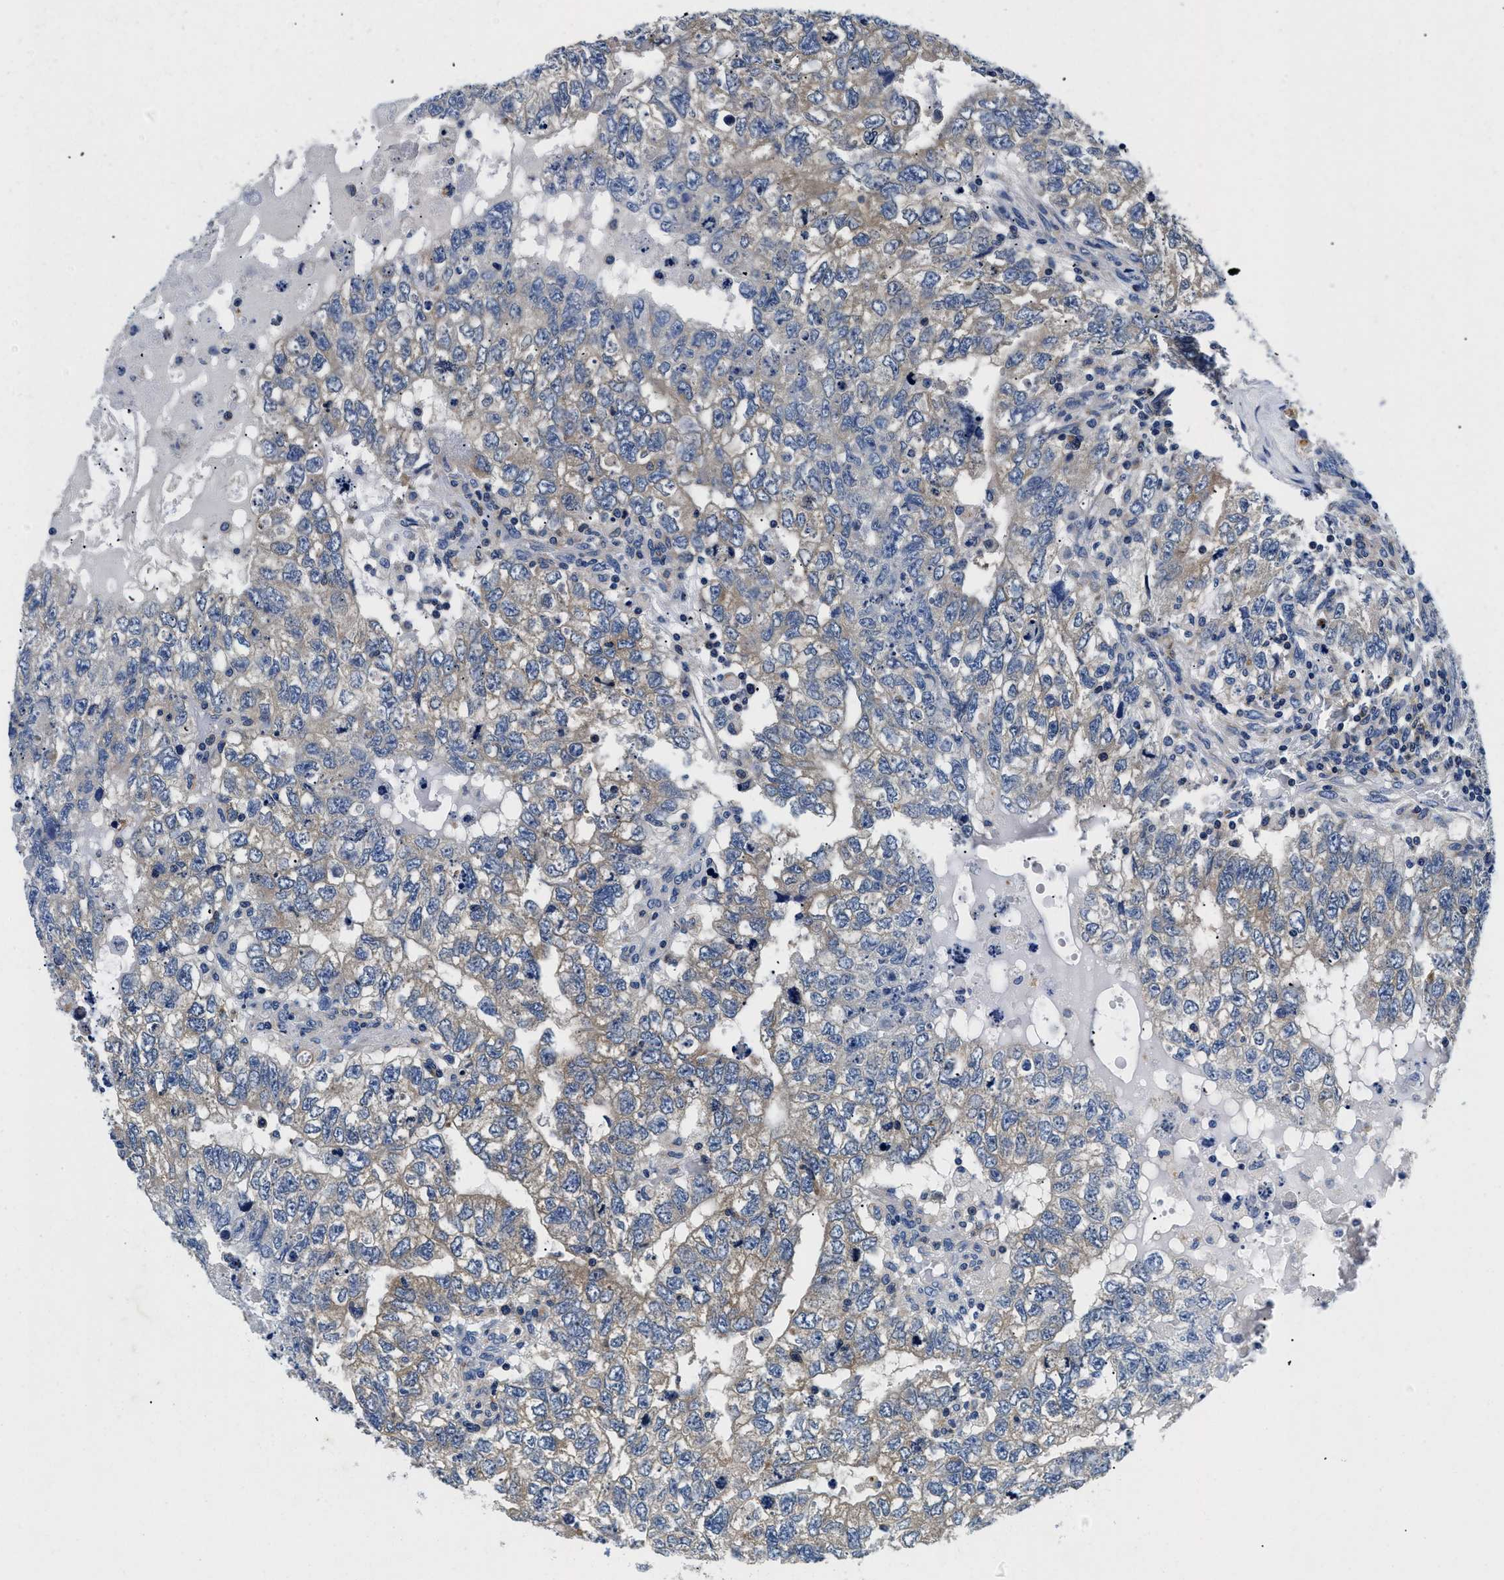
{"staining": {"intensity": "weak", "quantity": "25%-75%", "location": "cytoplasmic/membranous"}, "tissue": "testis cancer", "cell_type": "Tumor cells", "image_type": "cancer", "snomed": [{"axis": "morphology", "description": "Carcinoma, Embryonal, NOS"}, {"axis": "topography", "description": "Testis"}], "caption": "Testis cancer stained for a protein (brown) reveals weak cytoplasmic/membranous positive staining in about 25%-75% of tumor cells.", "gene": "MEA1", "patient": {"sex": "male", "age": 36}}